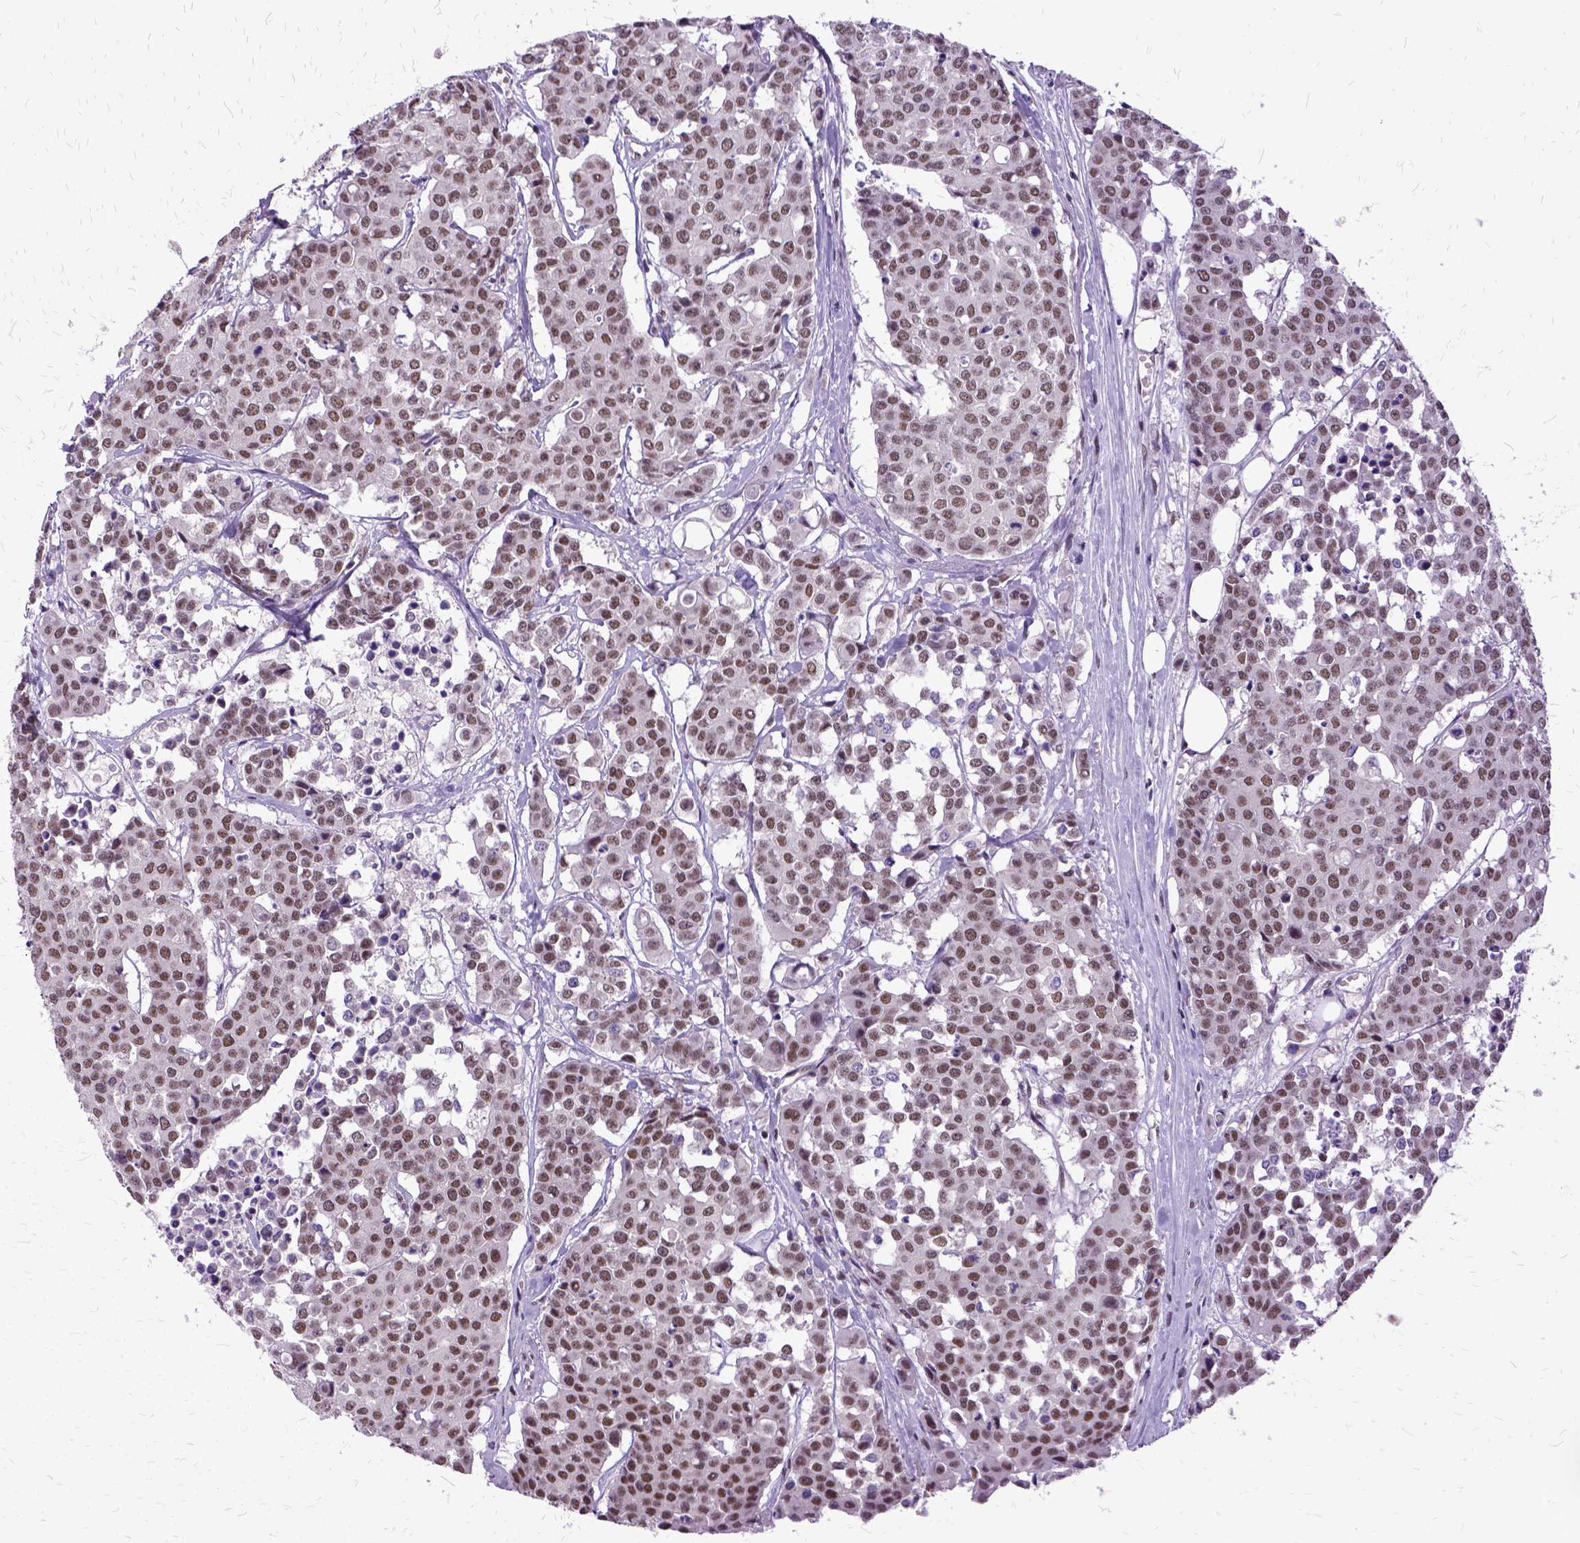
{"staining": {"intensity": "moderate", "quantity": ">75%", "location": "nuclear"}, "tissue": "carcinoid", "cell_type": "Tumor cells", "image_type": "cancer", "snomed": [{"axis": "morphology", "description": "Carcinoid, malignant, NOS"}, {"axis": "topography", "description": "Colon"}], "caption": "An immunohistochemistry (IHC) histopathology image of neoplastic tissue is shown. Protein staining in brown highlights moderate nuclear positivity in carcinoid (malignant) within tumor cells.", "gene": "SETD1A", "patient": {"sex": "male", "age": 81}}